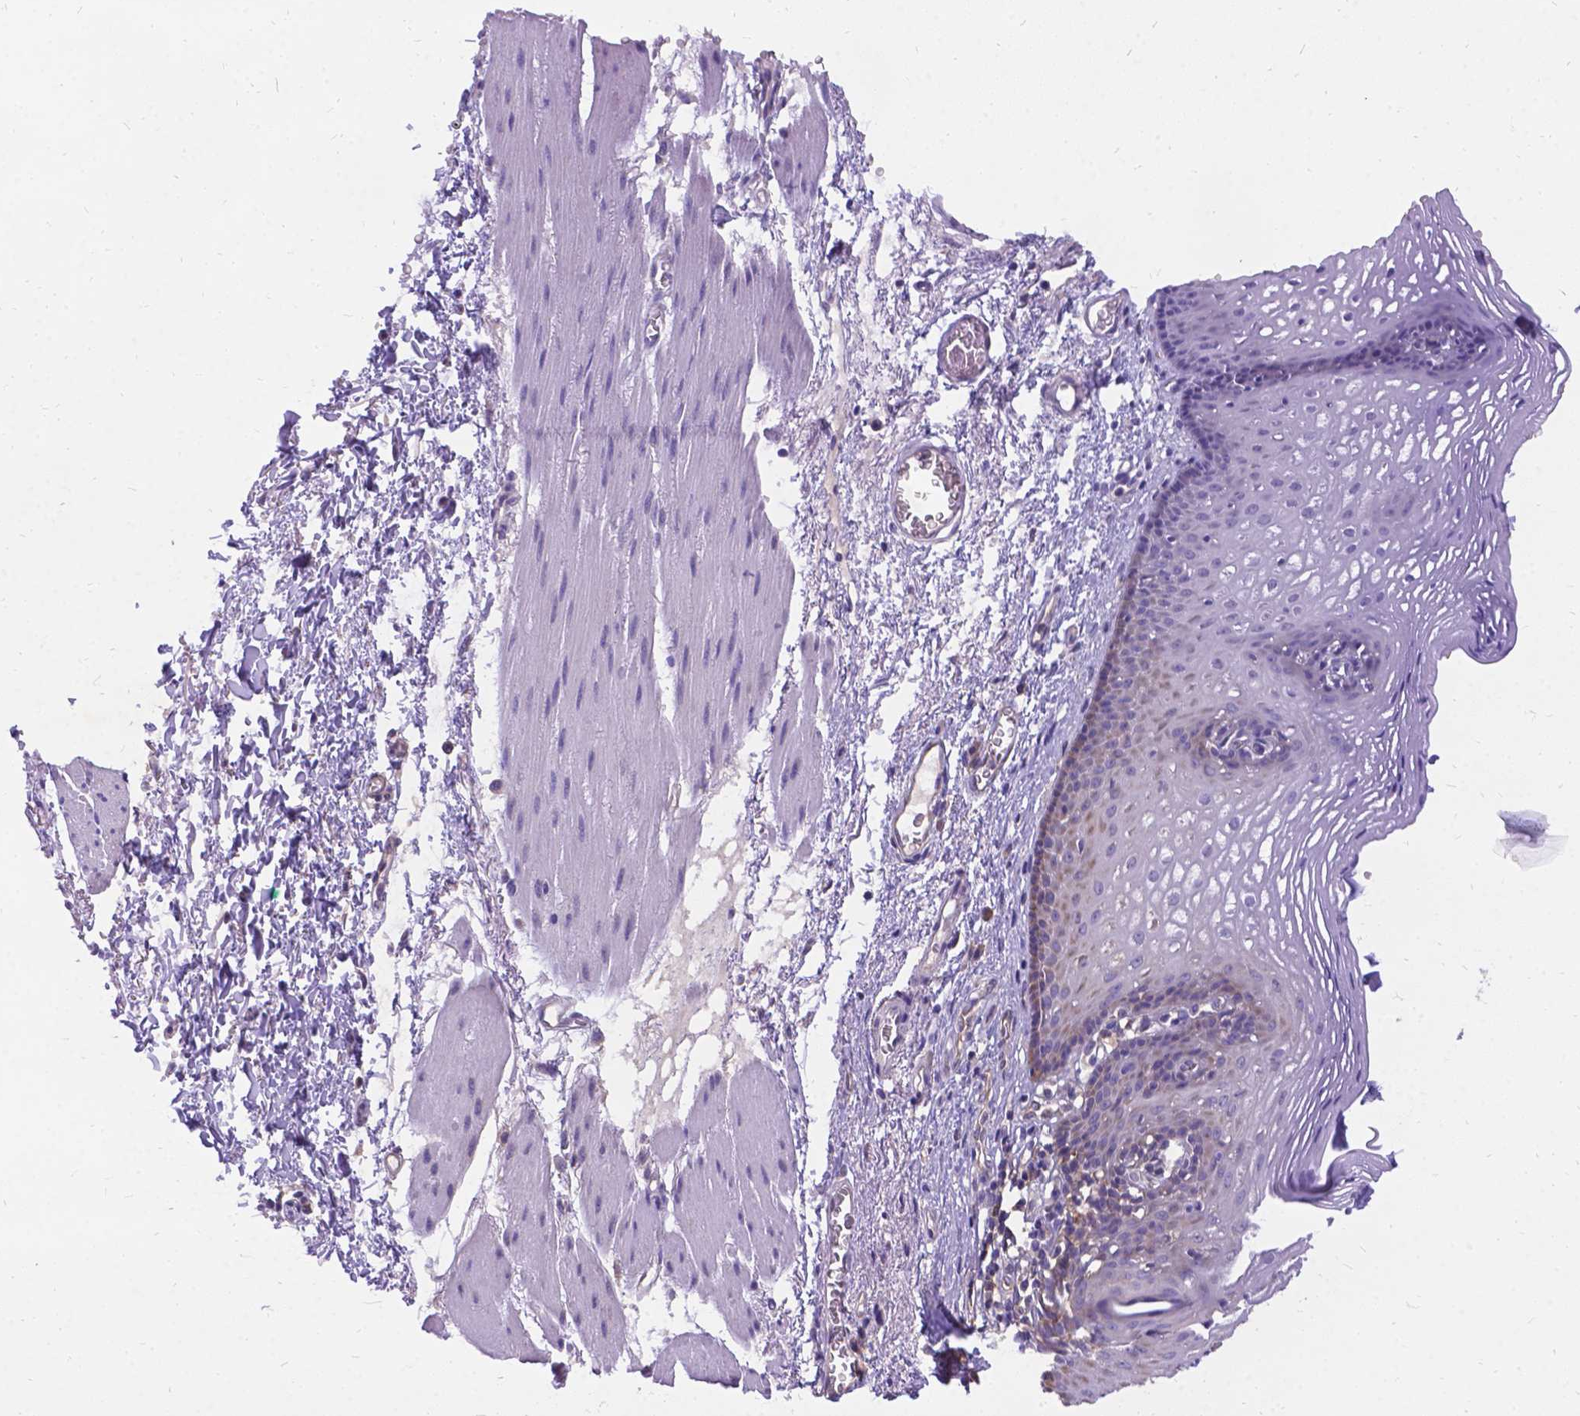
{"staining": {"intensity": "moderate", "quantity": "<25%", "location": "cytoplasmic/membranous"}, "tissue": "esophagus", "cell_type": "Squamous epithelial cells", "image_type": "normal", "snomed": [{"axis": "morphology", "description": "Normal tissue, NOS"}, {"axis": "topography", "description": "Esophagus"}], "caption": "Immunohistochemical staining of benign esophagus exhibits <25% levels of moderate cytoplasmic/membranous protein expression in about <25% of squamous epithelial cells.", "gene": "DENND6A", "patient": {"sex": "male", "age": 76}}